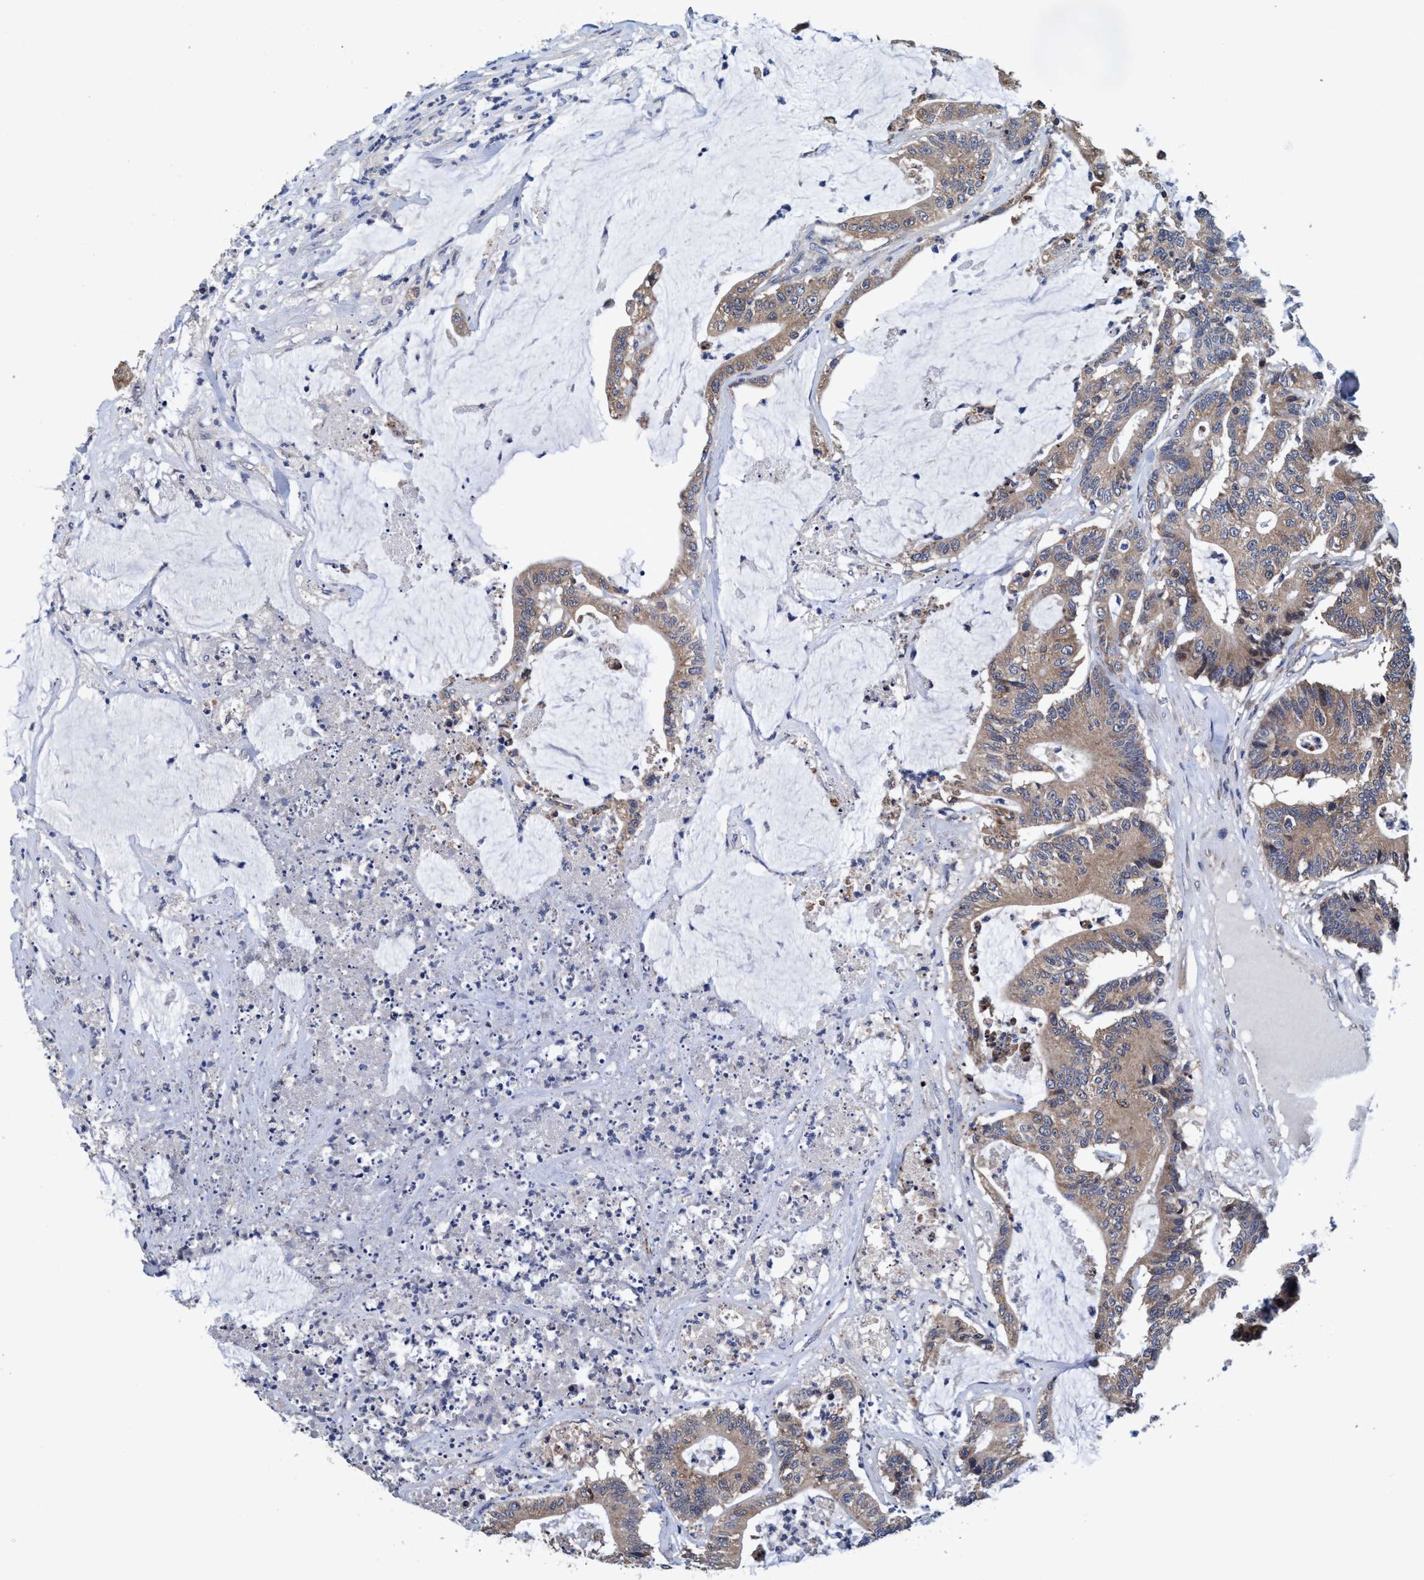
{"staining": {"intensity": "weak", "quantity": ">75%", "location": "cytoplasmic/membranous"}, "tissue": "colorectal cancer", "cell_type": "Tumor cells", "image_type": "cancer", "snomed": [{"axis": "morphology", "description": "Adenocarcinoma, NOS"}, {"axis": "topography", "description": "Colon"}], "caption": "A brown stain shows weak cytoplasmic/membranous expression of a protein in human adenocarcinoma (colorectal) tumor cells.", "gene": "CALCOCO2", "patient": {"sex": "female", "age": 84}}